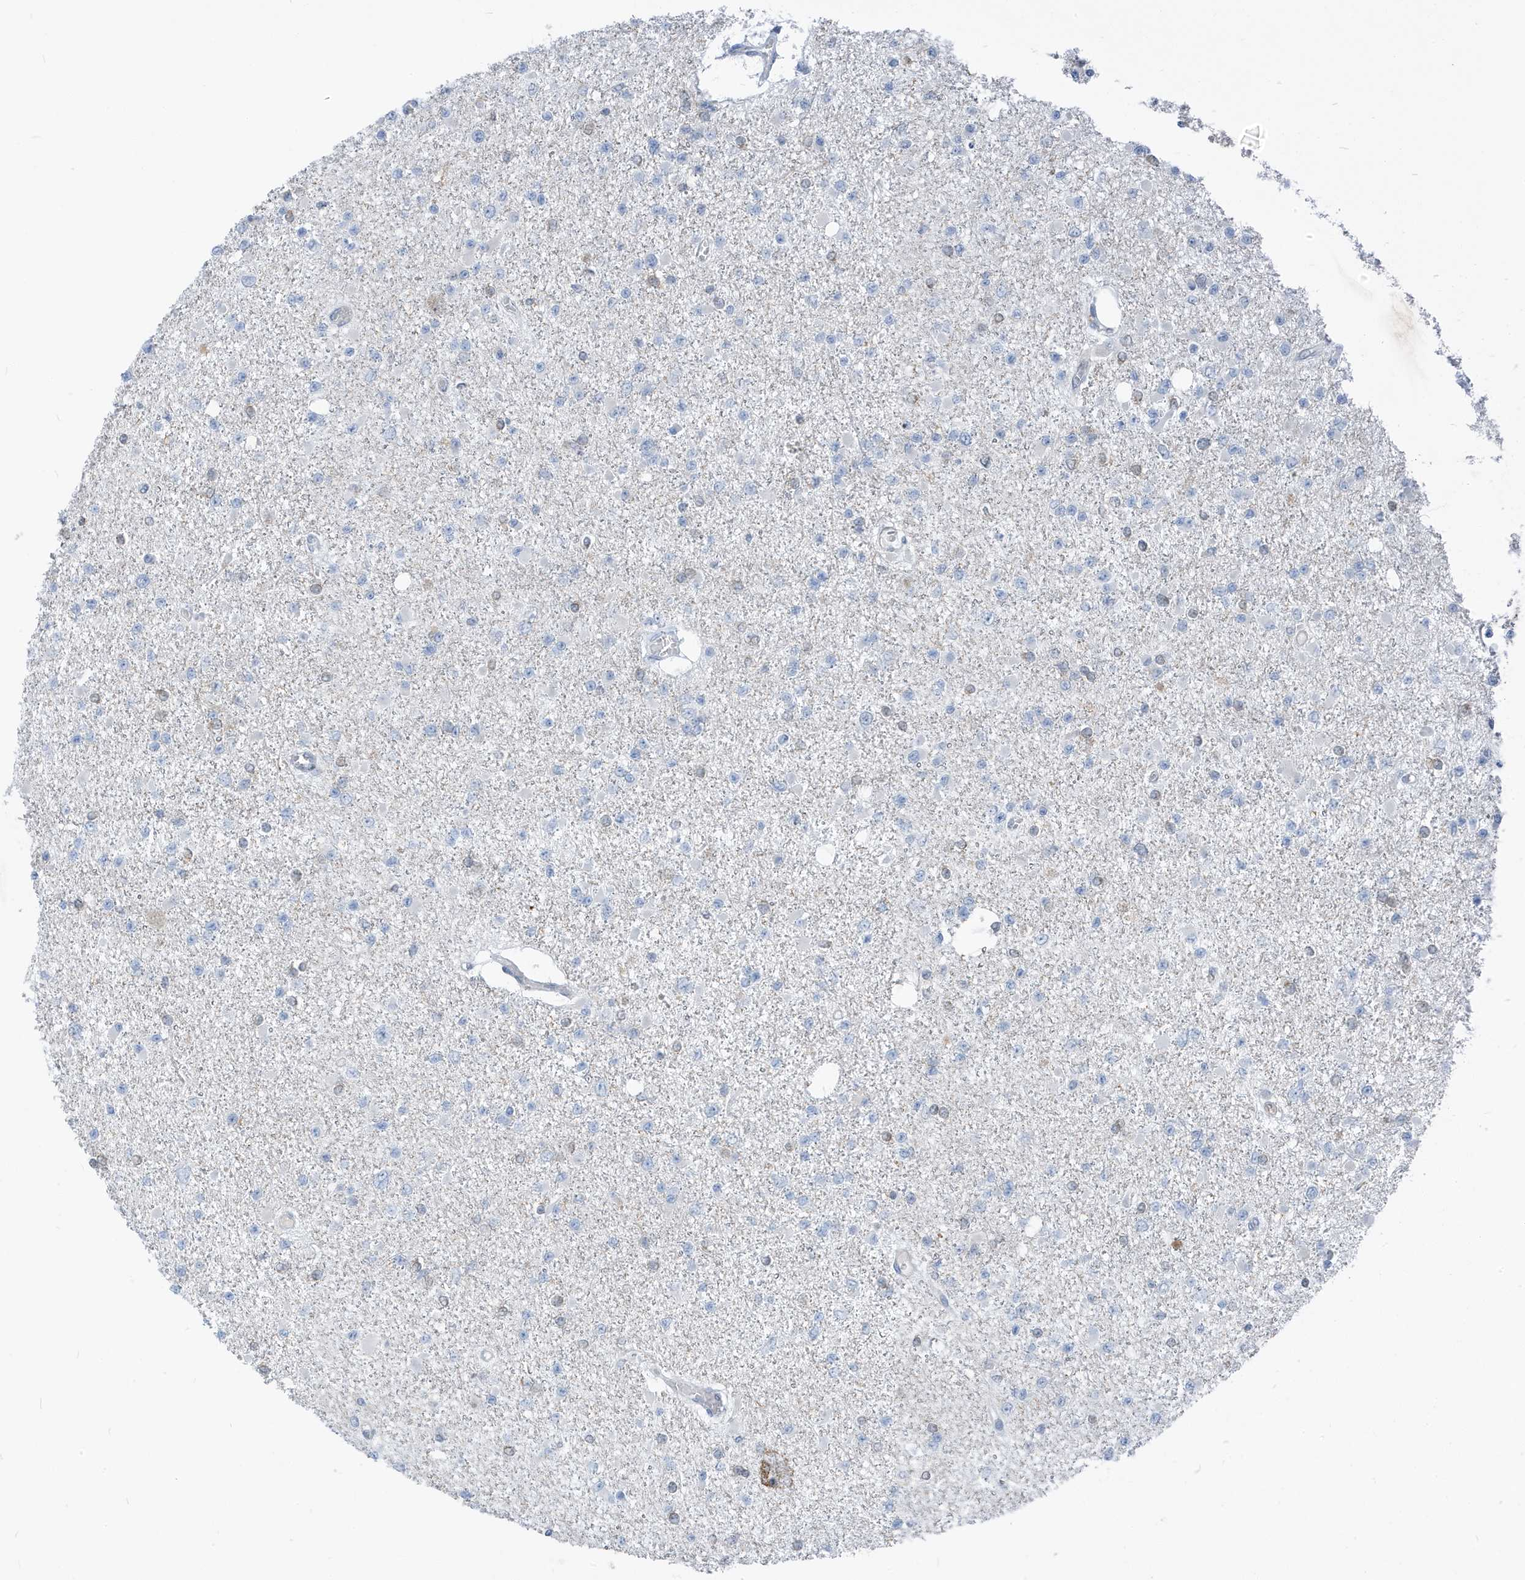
{"staining": {"intensity": "negative", "quantity": "none", "location": "none"}, "tissue": "glioma", "cell_type": "Tumor cells", "image_type": "cancer", "snomed": [{"axis": "morphology", "description": "Glioma, malignant, Low grade"}, {"axis": "topography", "description": "Brain"}], "caption": "IHC of human glioma reveals no positivity in tumor cells.", "gene": "NCOA7", "patient": {"sex": "female", "age": 22}}